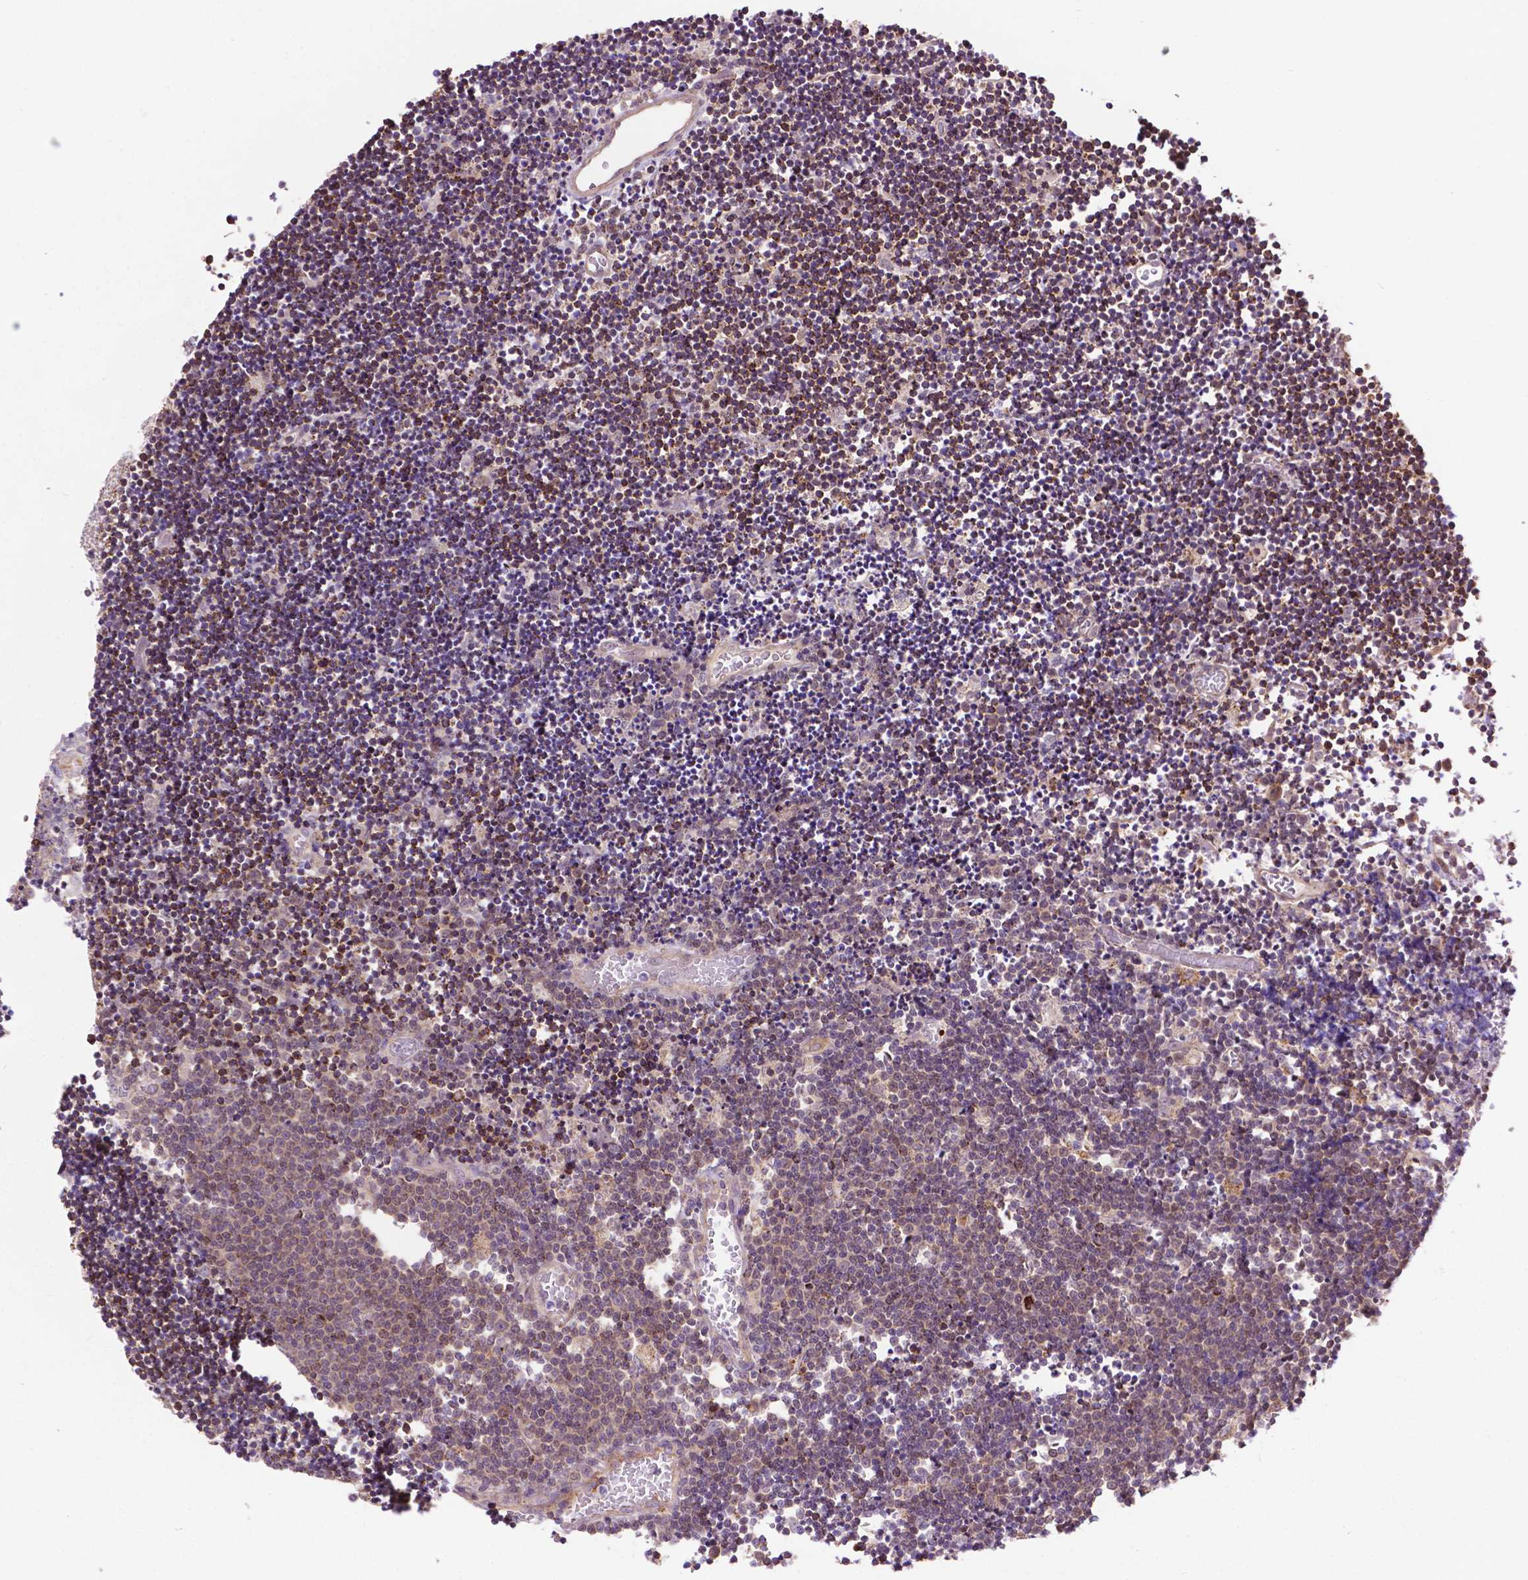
{"staining": {"intensity": "moderate", "quantity": ">75%", "location": "cytoplasmic/membranous"}, "tissue": "lymphoma", "cell_type": "Tumor cells", "image_type": "cancer", "snomed": [{"axis": "morphology", "description": "Malignant lymphoma, non-Hodgkin's type, Low grade"}, {"axis": "topography", "description": "Brain"}], "caption": "Tumor cells reveal moderate cytoplasmic/membranous staining in about >75% of cells in lymphoma.", "gene": "CHMP4A", "patient": {"sex": "female", "age": 66}}